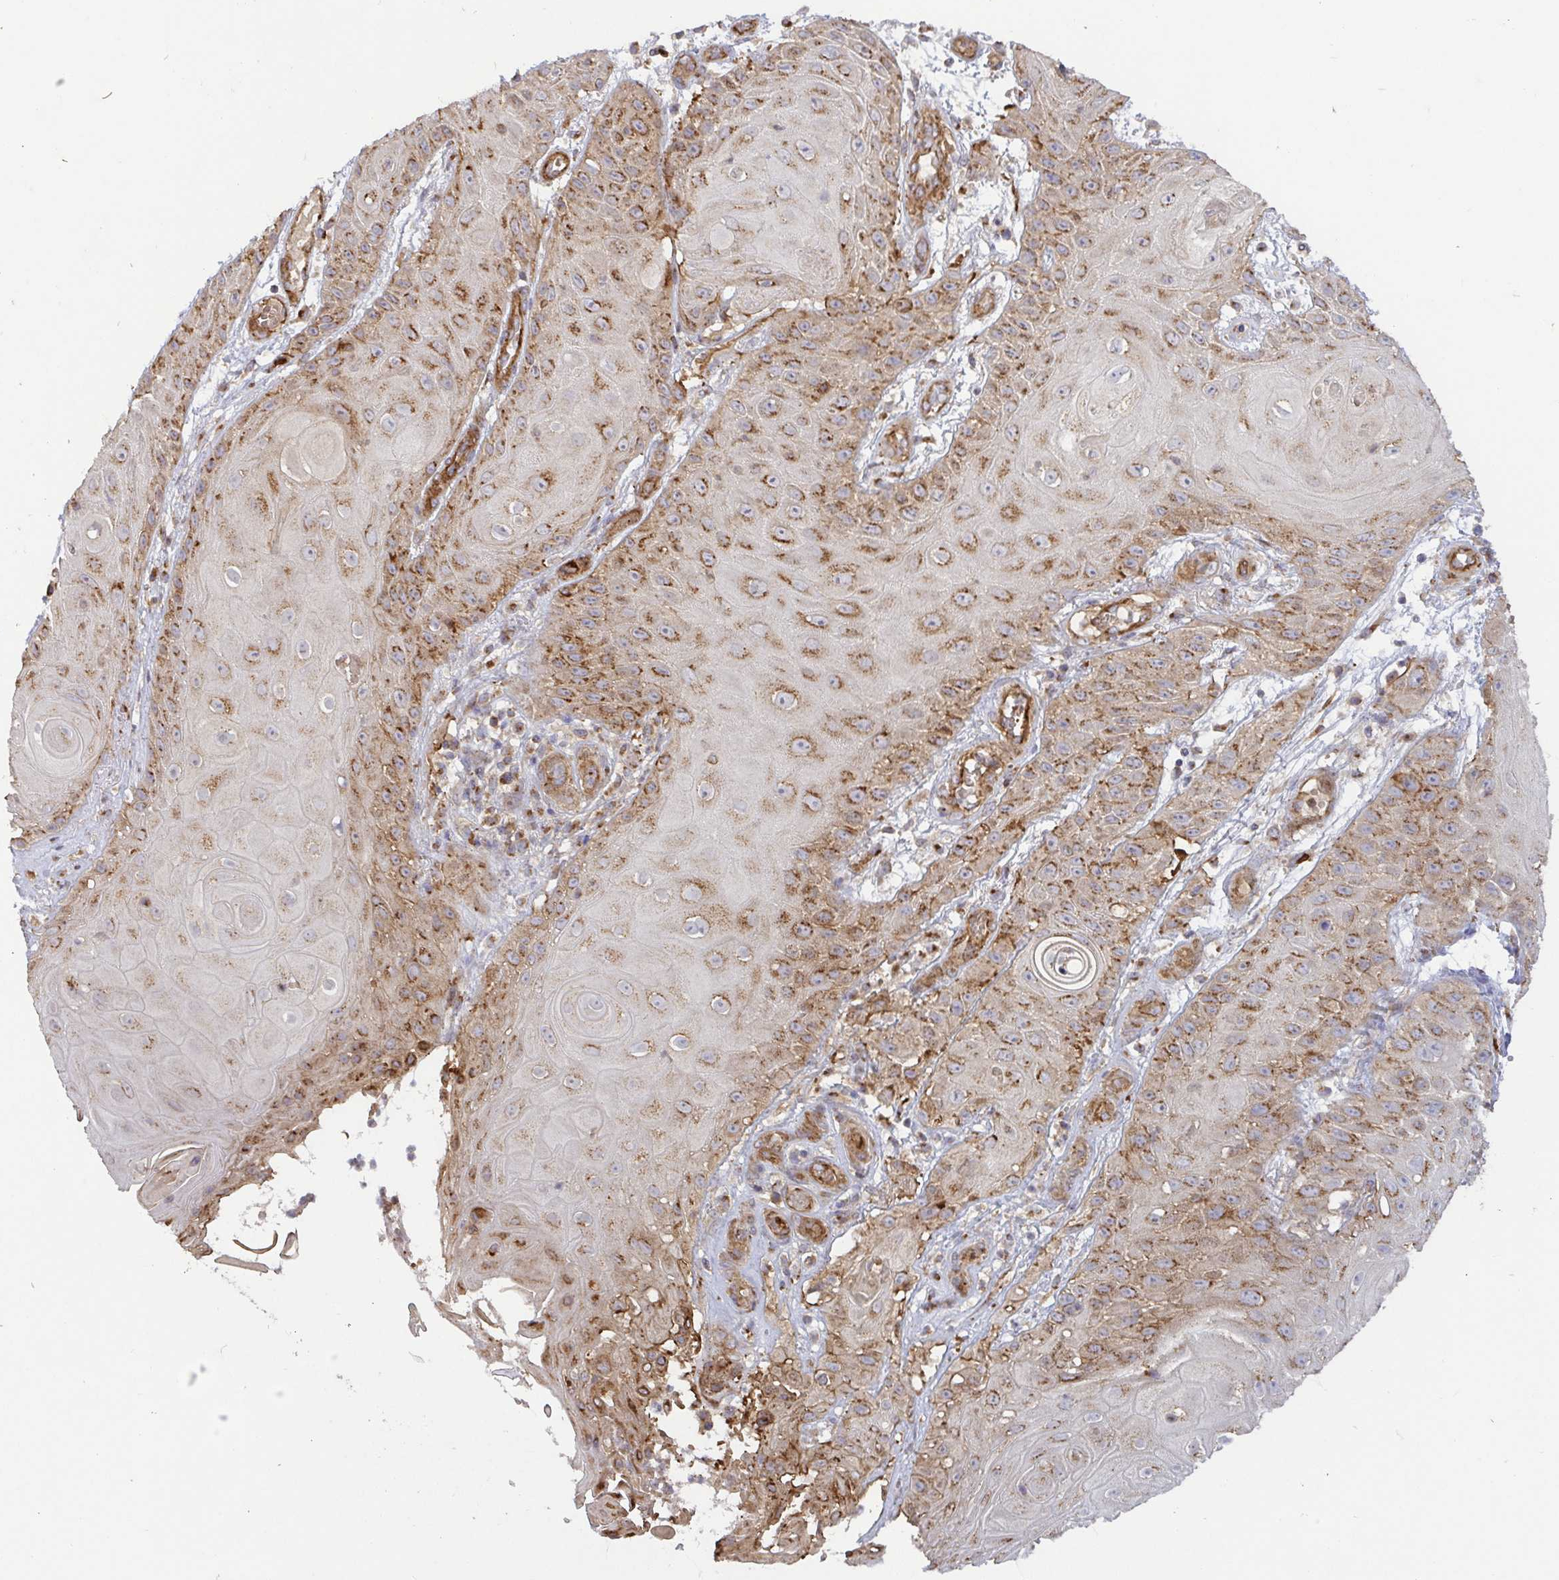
{"staining": {"intensity": "moderate", "quantity": ">75%", "location": "cytoplasmic/membranous"}, "tissue": "skin cancer", "cell_type": "Tumor cells", "image_type": "cancer", "snomed": [{"axis": "morphology", "description": "Squamous cell carcinoma, NOS"}, {"axis": "topography", "description": "Skin"}], "caption": "The immunohistochemical stain shows moderate cytoplasmic/membranous expression in tumor cells of skin squamous cell carcinoma tissue. (Brightfield microscopy of DAB IHC at high magnification).", "gene": "TM9SF4", "patient": {"sex": "male", "age": 62}}